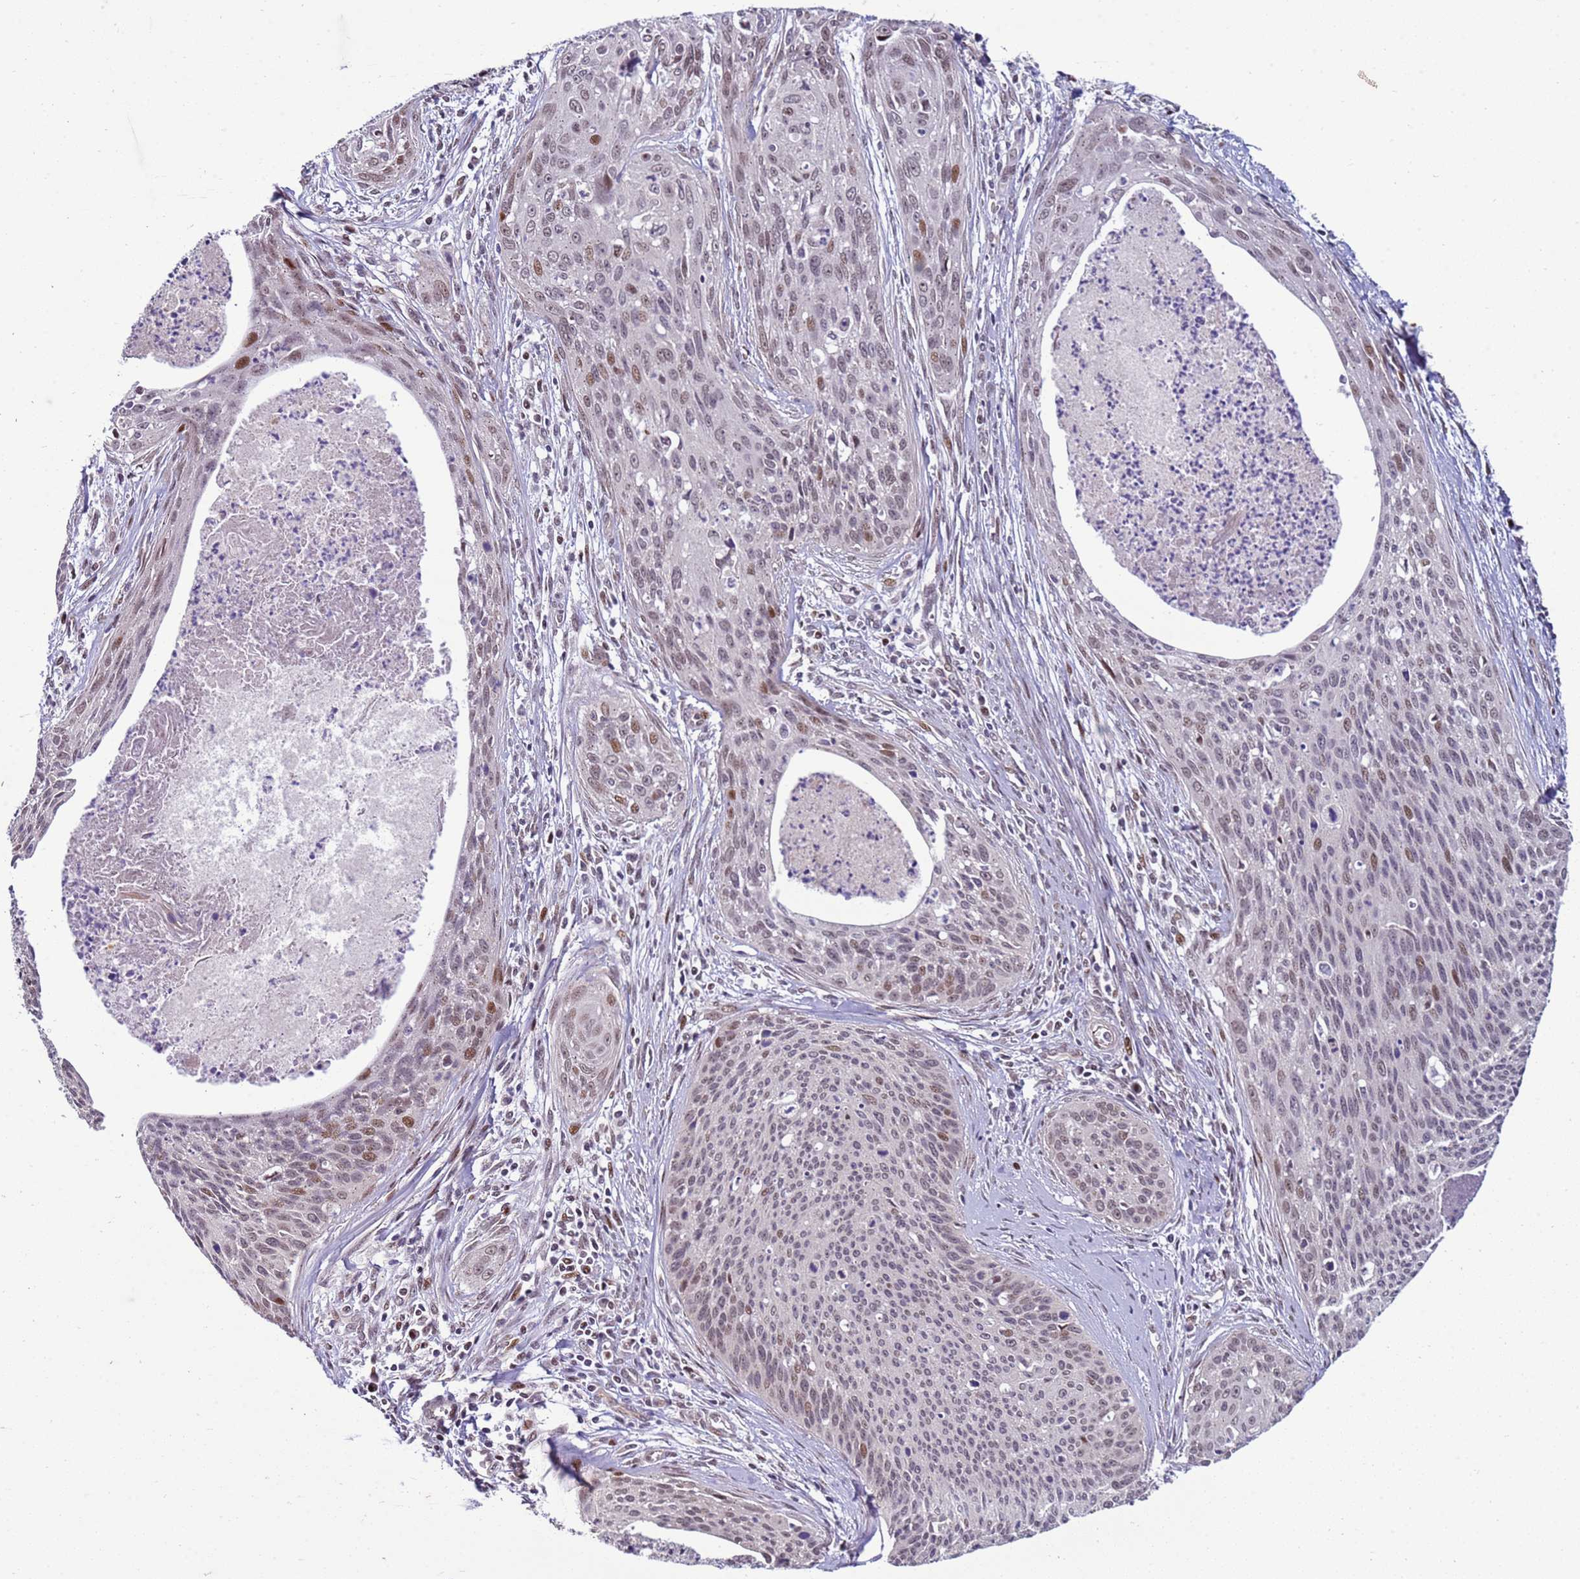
{"staining": {"intensity": "moderate", "quantity": "<25%", "location": "nuclear"}, "tissue": "cervical cancer", "cell_type": "Tumor cells", "image_type": "cancer", "snomed": [{"axis": "morphology", "description": "Squamous cell carcinoma, NOS"}, {"axis": "topography", "description": "Cervix"}], "caption": "Human squamous cell carcinoma (cervical) stained with a brown dye displays moderate nuclear positive expression in approximately <25% of tumor cells.", "gene": "SHC3", "patient": {"sex": "female", "age": 55}}